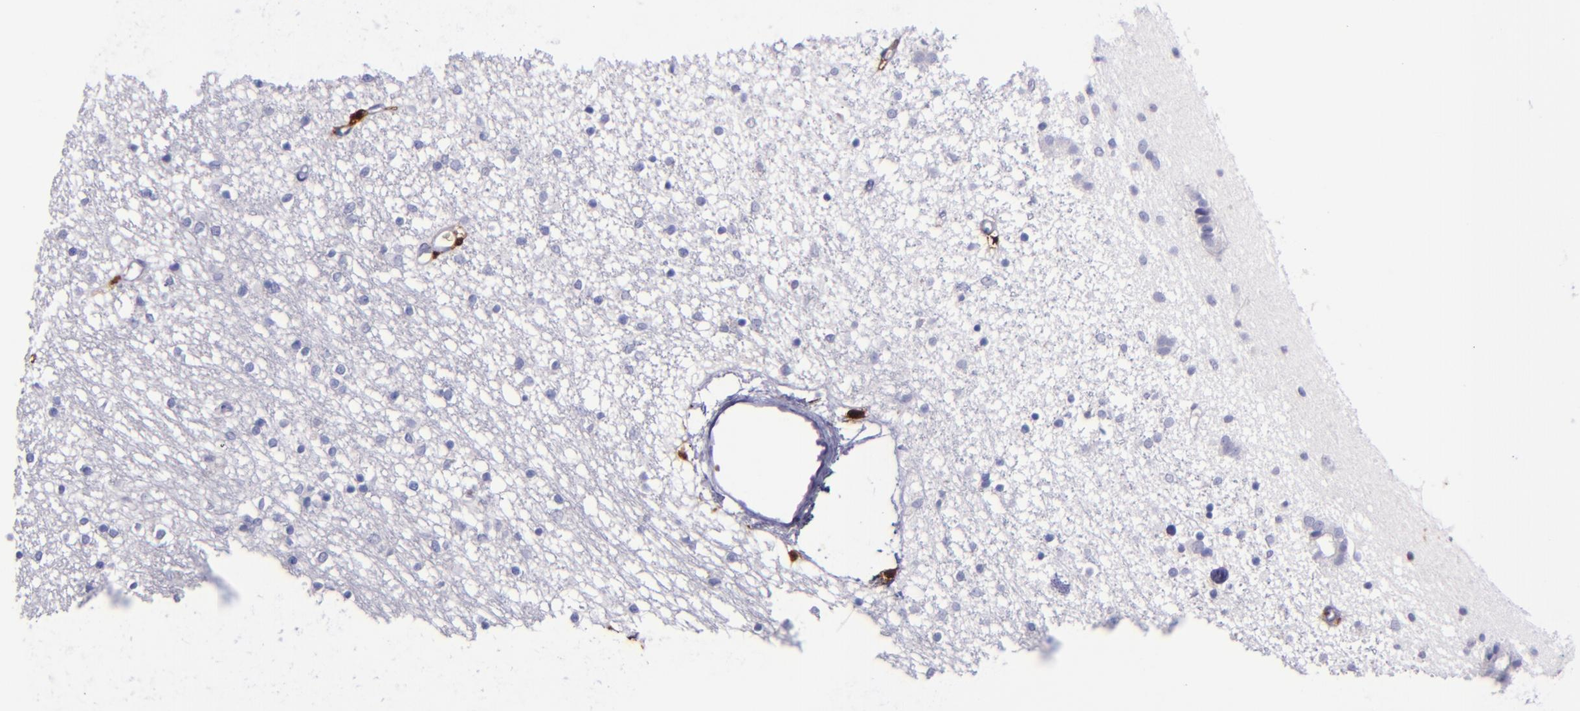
{"staining": {"intensity": "negative", "quantity": "none", "location": "none"}, "tissue": "caudate", "cell_type": "Glial cells", "image_type": "normal", "snomed": [{"axis": "morphology", "description": "Normal tissue, NOS"}, {"axis": "topography", "description": "Lateral ventricle wall"}], "caption": "This is an immunohistochemistry image of normal caudate. There is no expression in glial cells.", "gene": "F13A1", "patient": {"sex": "female", "age": 54}}